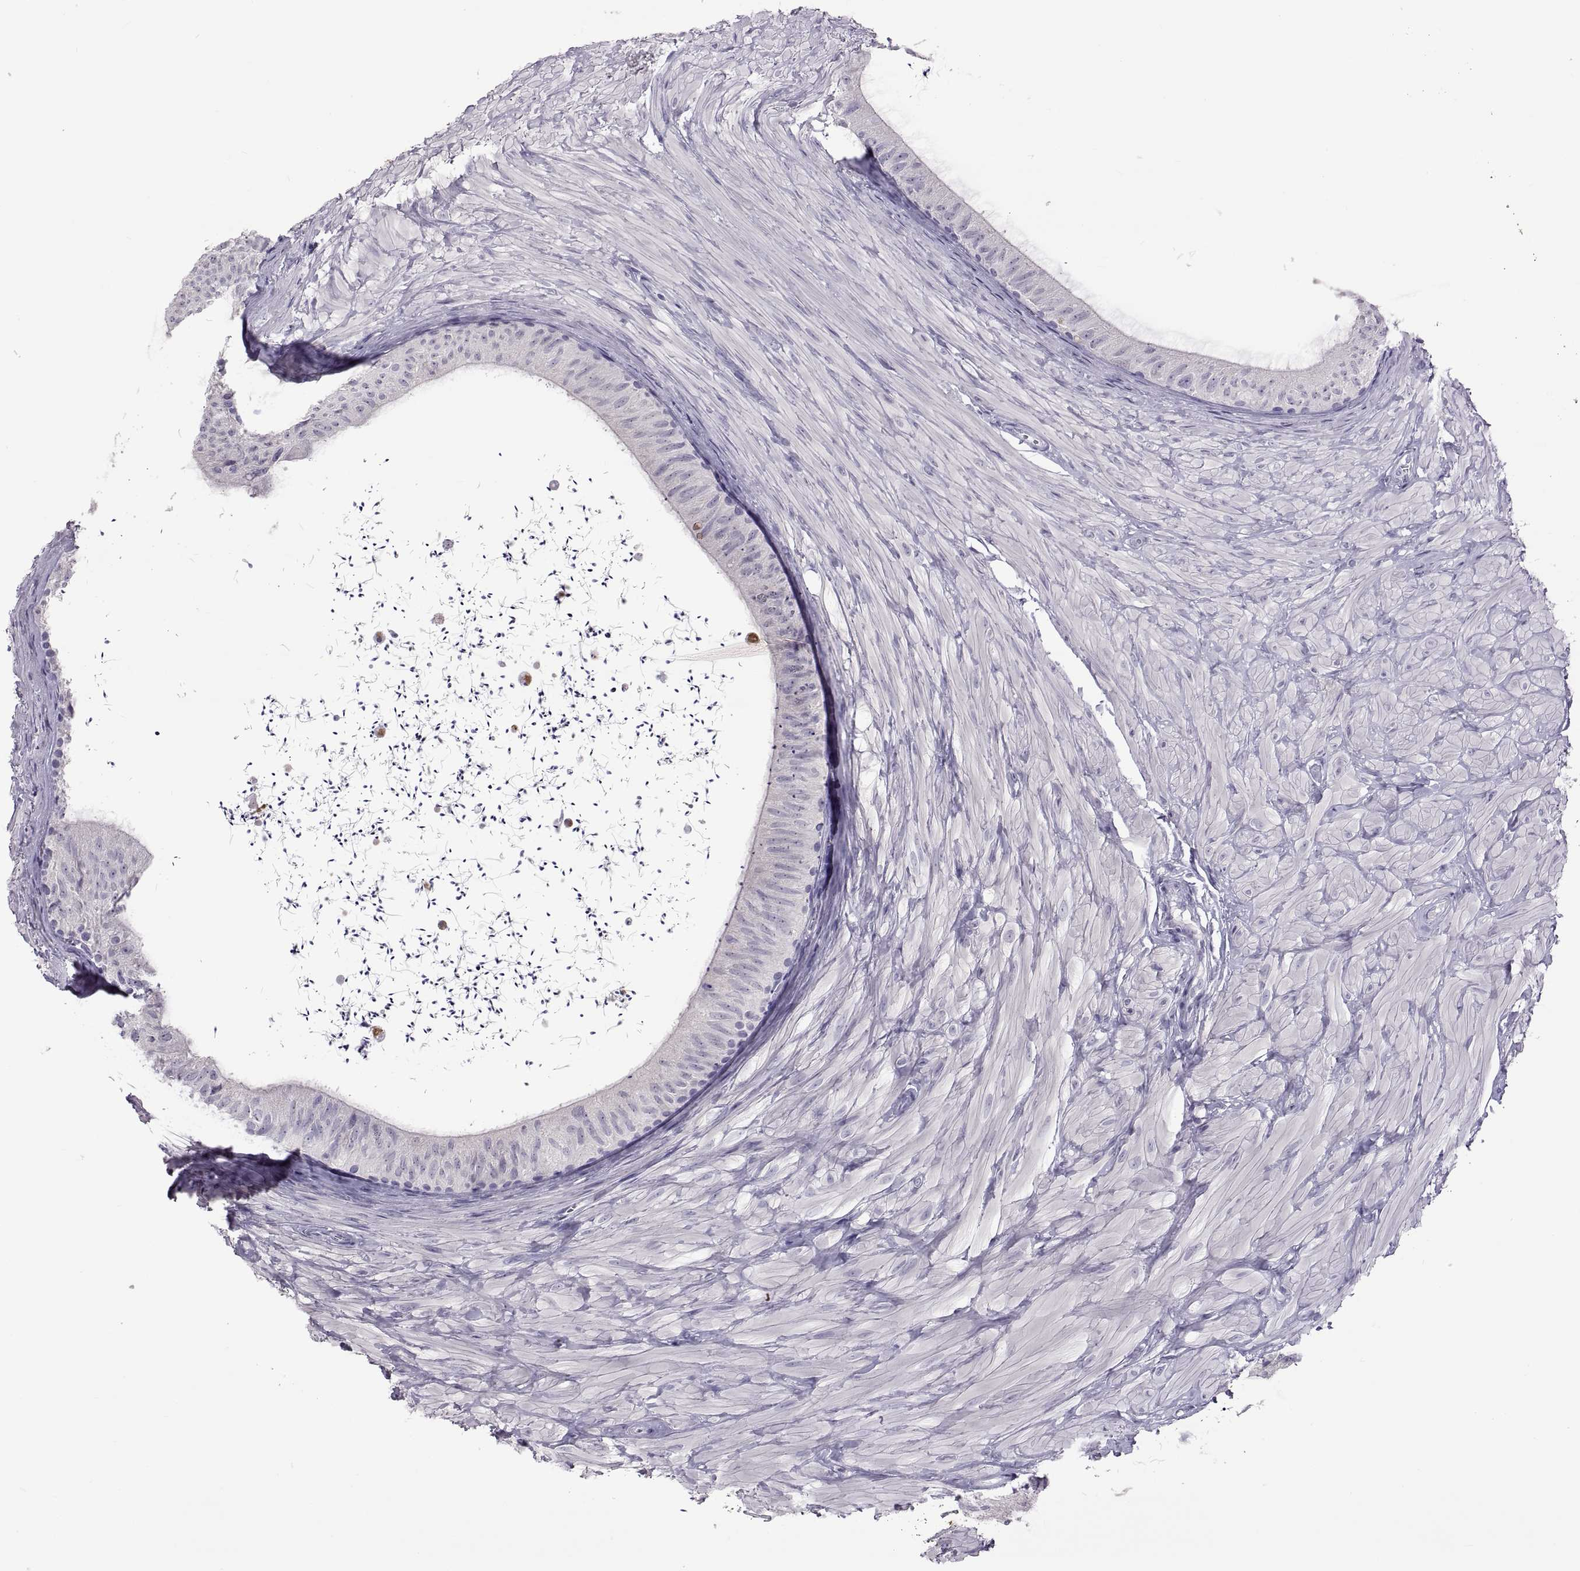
{"staining": {"intensity": "negative", "quantity": "none", "location": "none"}, "tissue": "epididymis", "cell_type": "Glandular cells", "image_type": "normal", "snomed": [{"axis": "morphology", "description": "Normal tissue, NOS"}, {"axis": "topography", "description": "Epididymis"}], "caption": "The immunohistochemistry histopathology image has no significant positivity in glandular cells of epididymis. Nuclei are stained in blue.", "gene": "RDM1", "patient": {"sex": "male", "age": 32}}